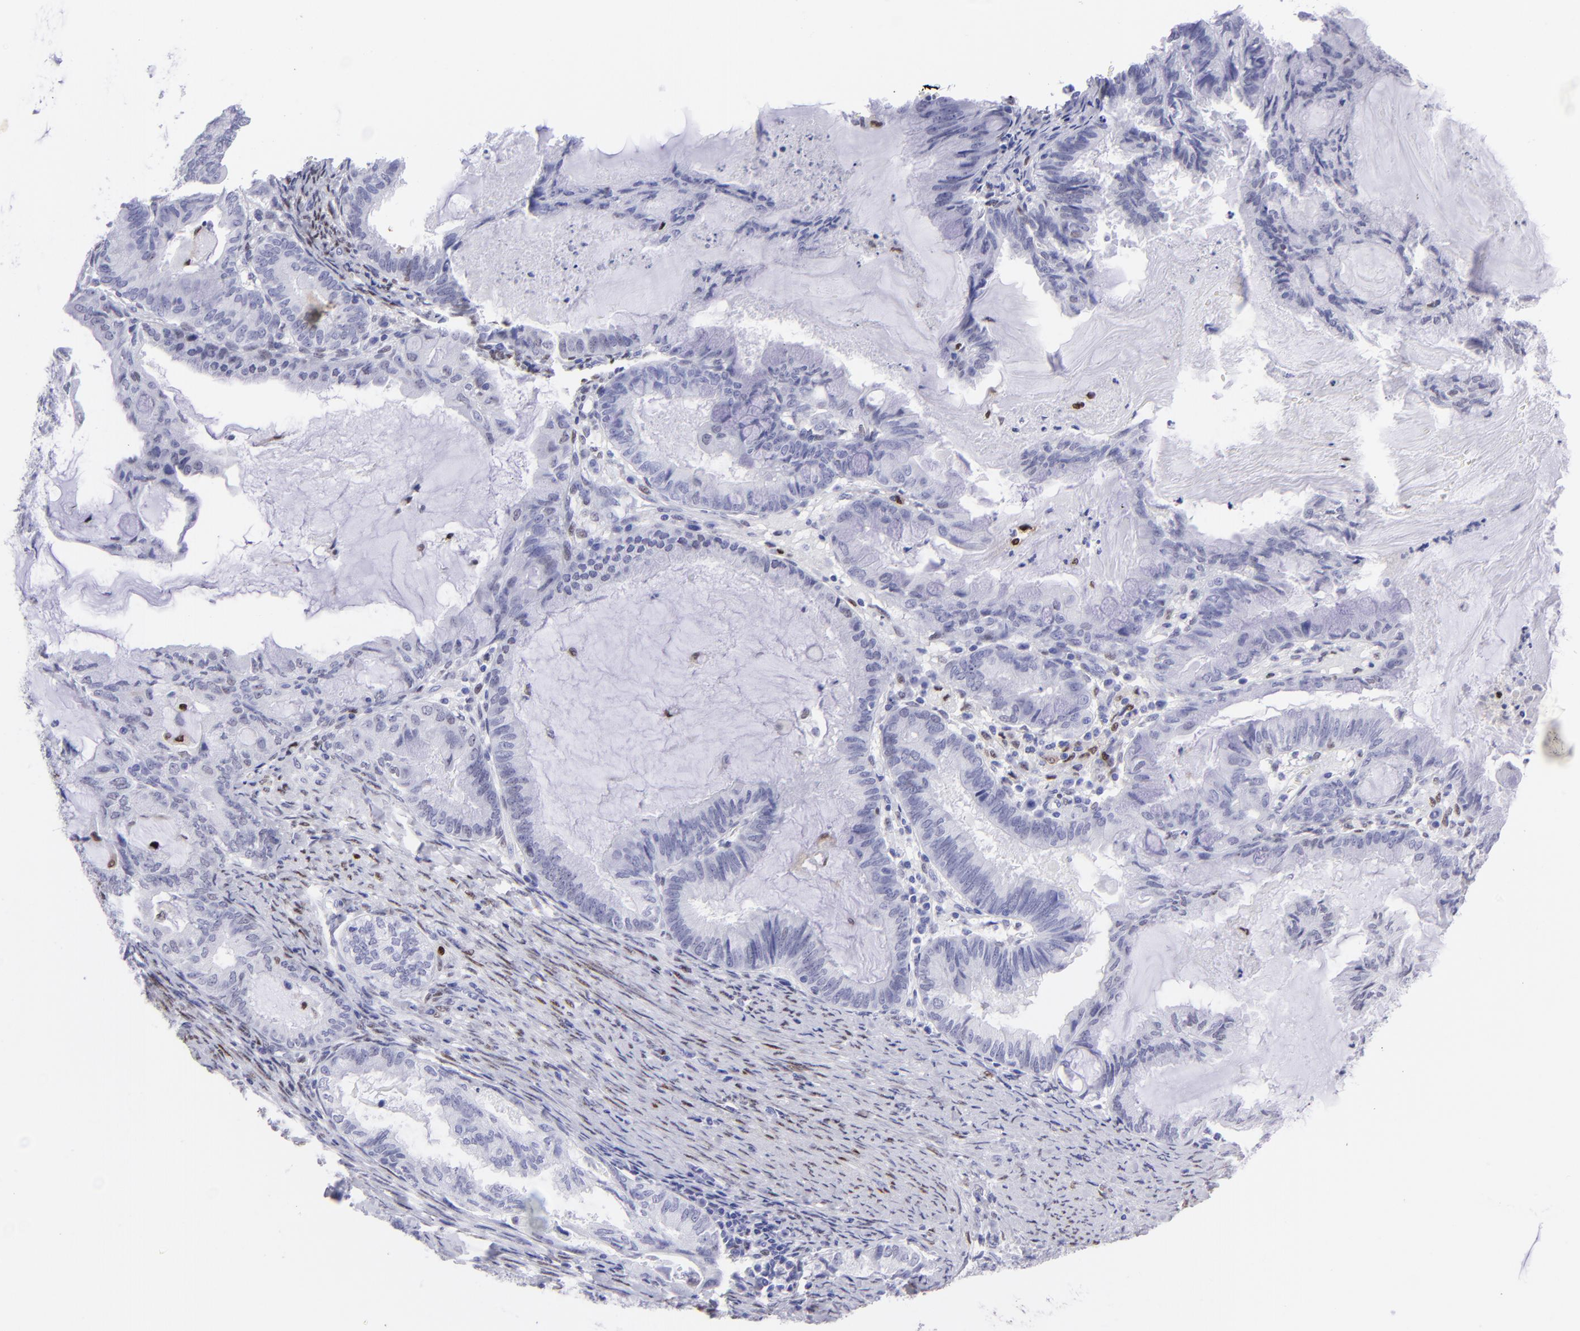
{"staining": {"intensity": "negative", "quantity": "none", "location": "none"}, "tissue": "endometrial cancer", "cell_type": "Tumor cells", "image_type": "cancer", "snomed": [{"axis": "morphology", "description": "Adenocarcinoma, NOS"}, {"axis": "topography", "description": "Endometrium"}], "caption": "High power microscopy histopathology image of an immunohistochemistry (IHC) micrograph of endometrial cancer, revealing no significant positivity in tumor cells.", "gene": "MITF", "patient": {"sex": "female", "age": 86}}